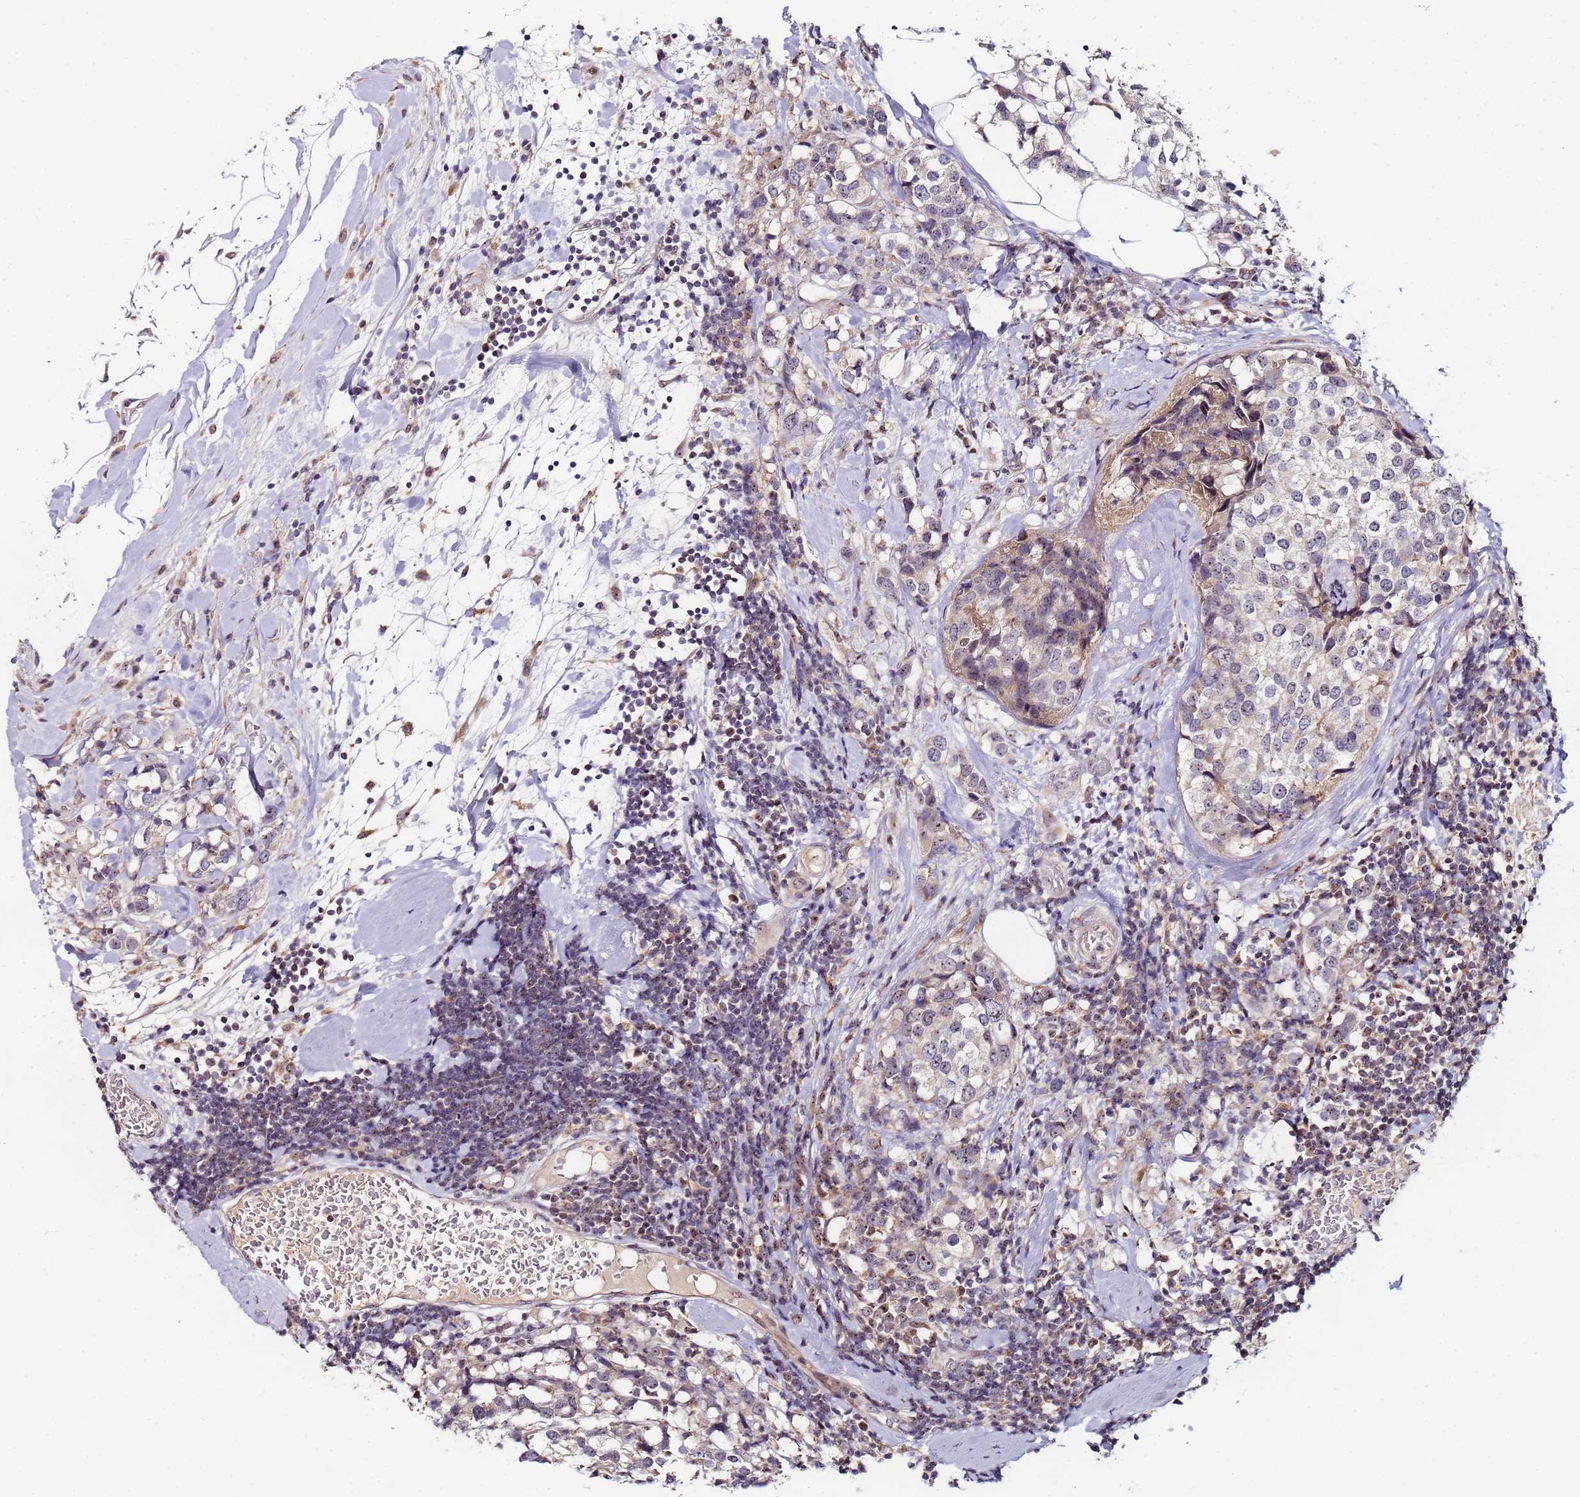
{"staining": {"intensity": "weak", "quantity": "<25%", "location": "nuclear"}, "tissue": "breast cancer", "cell_type": "Tumor cells", "image_type": "cancer", "snomed": [{"axis": "morphology", "description": "Lobular carcinoma"}, {"axis": "topography", "description": "Breast"}], "caption": "Protein analysis of breast cancer (lobular carcinoma) reveals no significant positivity in tumor cells. The staining was performed using DAB to visualize the protein expression in brown, while the nuclei were stained in blue with hematoxylin (Magnification: 20x).", "gene": "KRI1", "patient": {"sex": "female", "age": 59}}